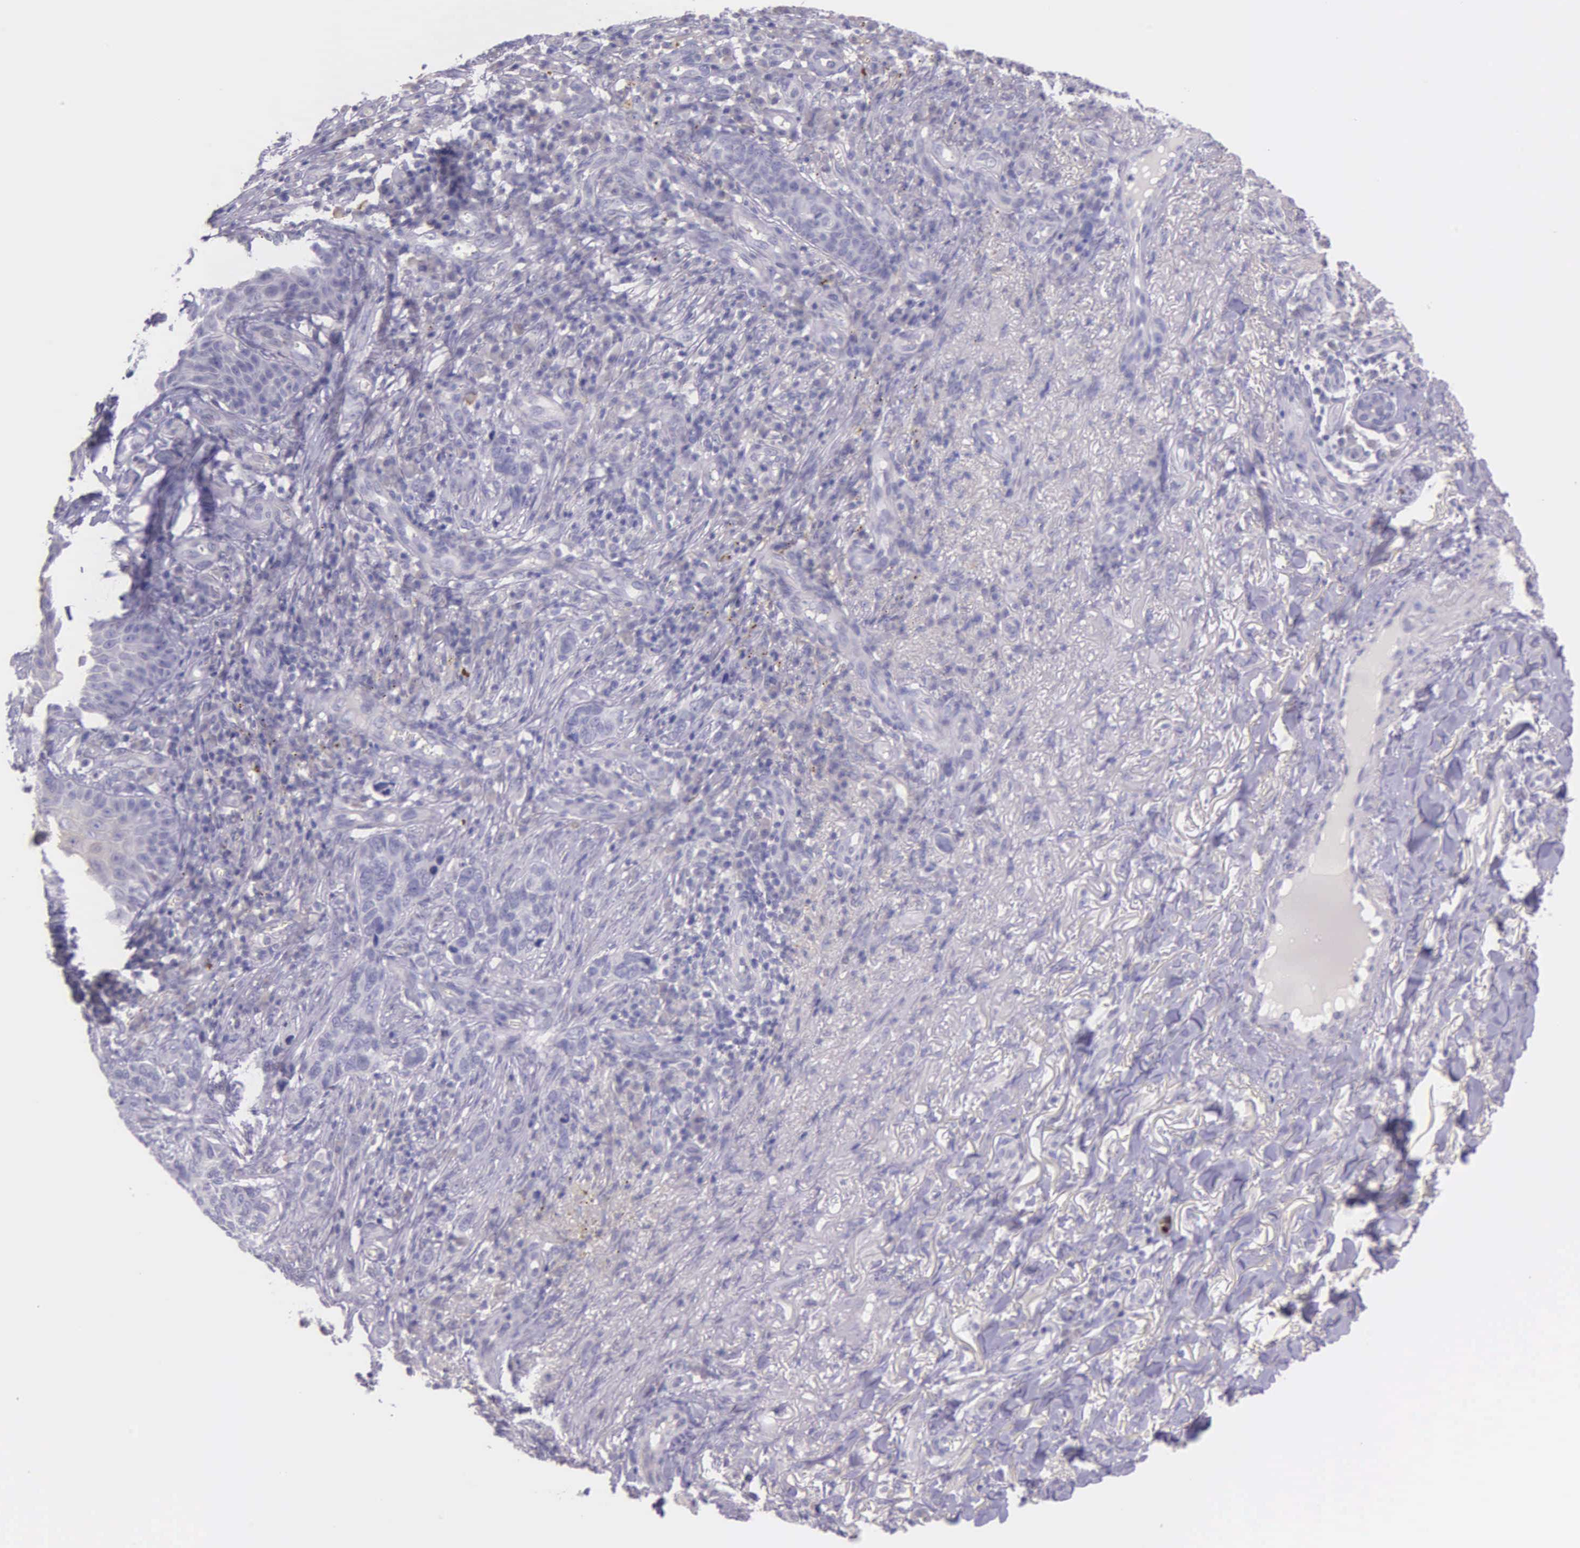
{"staining": {"intensity": "negative", "quantity": "none", "location": "none"}, "tissue": "skin cancer", "cell_type": "Tumor cells", "image_type": "cancer", "snomed": [{"axis": "morphology", "description": "Basal cell carcinoma"}, {"axis": "topography", "description": "Skin"}], "caption": "Tumor cells show no significant positivity in skin cancer (basal cell carcinoma).", "gene": "THSD7A", "patient": {"sex": "male", "age": 81}}